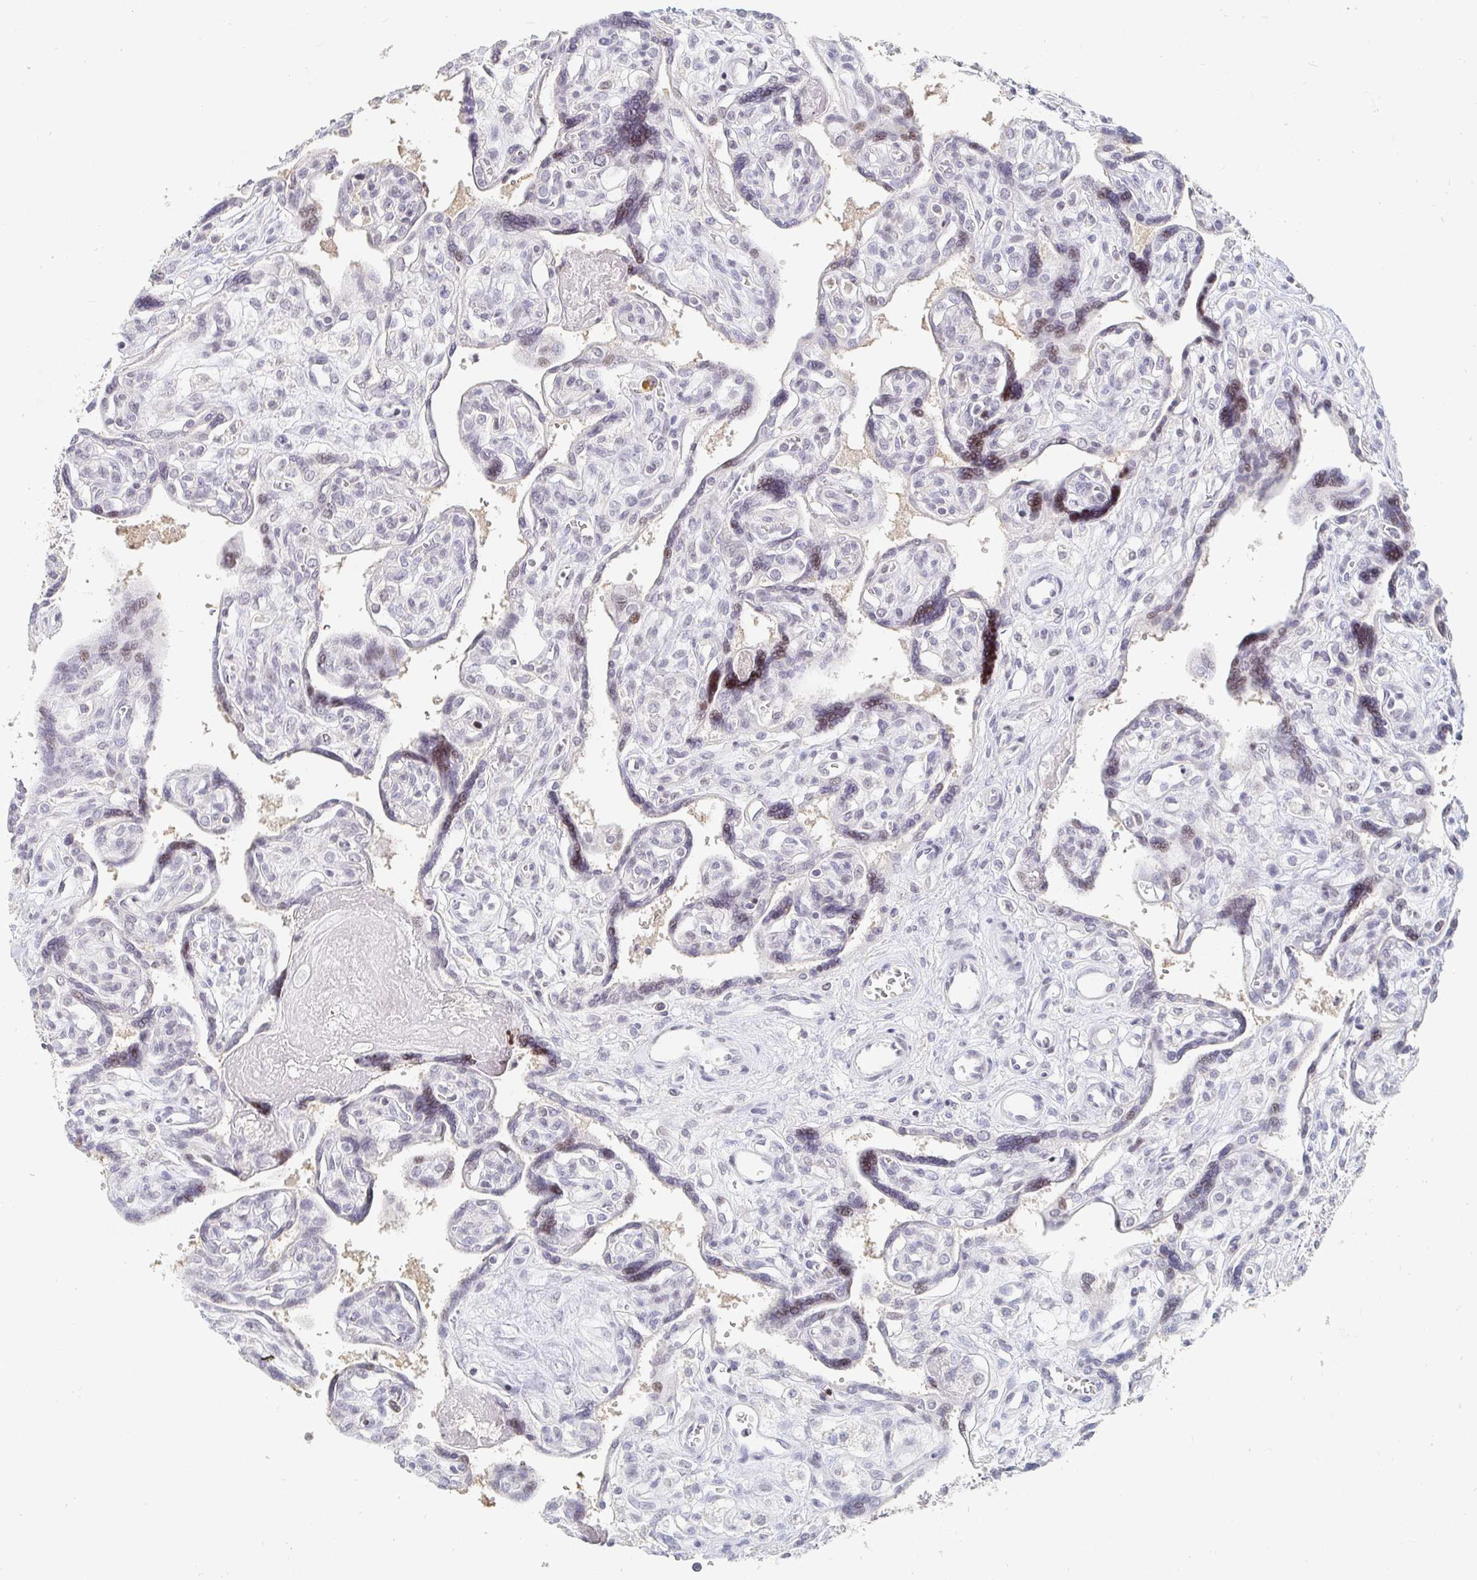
{"staining": {"intensity": "moderate", "quantity": "<25%", "location": "nuclear"}, "tissue": "placenta", "cell_type": "Trophoblastic cells", "image_type": "normal", "snomed": [{"axis": "morphology", "description": "Normal tissue, NOS"}, {"axis": "topography", "description": "Placenta"}], "caption": "Immunohistochemistry (IHC) micrograph of benign human placenta stained for a protein (brown), which exhibits low levels of moderate nuclear positivity in about <25% of trophoblastic cells.", "gene": "NME9", "patient": {"sex": "female", "age": 39}}